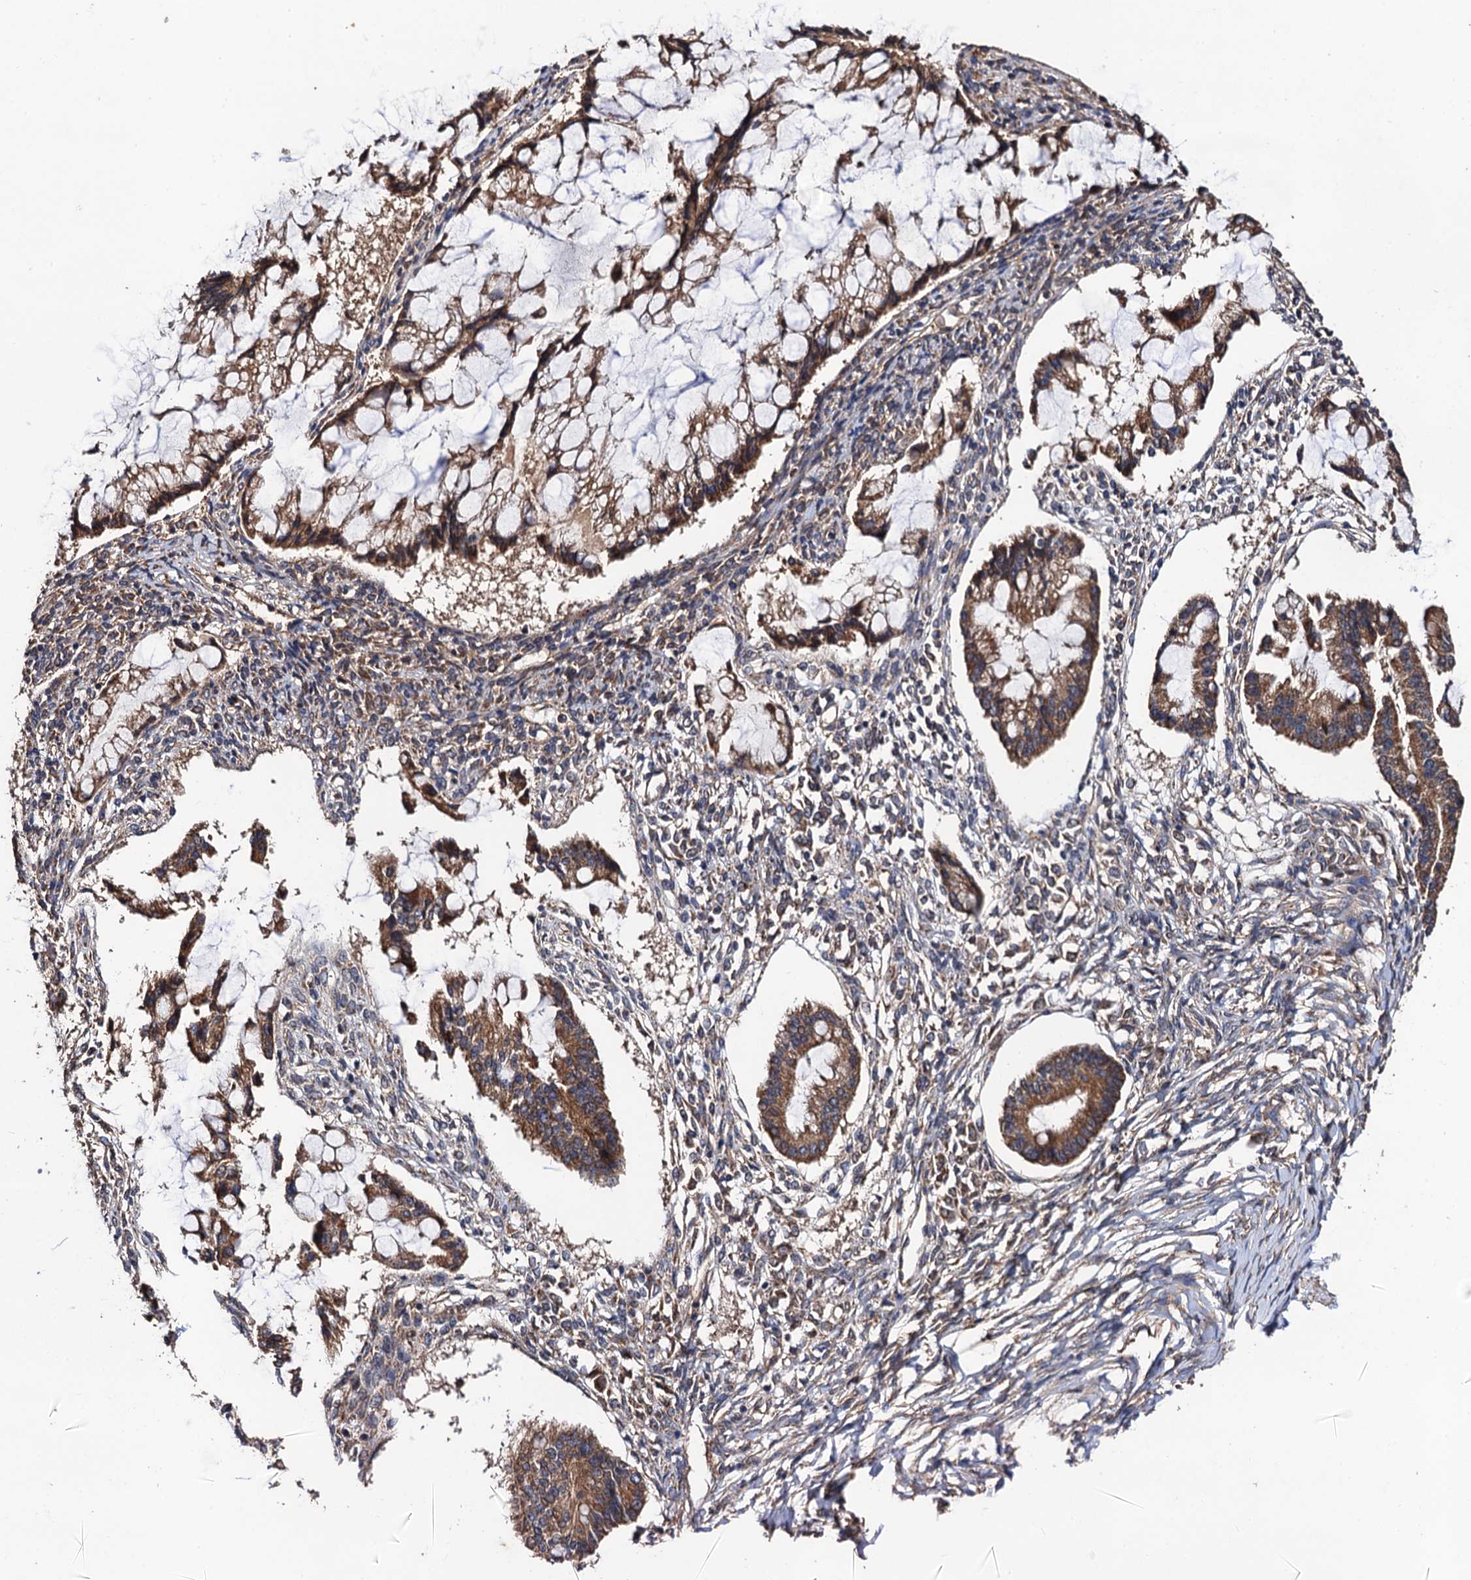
{"staining": {"intensity": "moderate", "quantity": ">75%", "location": "cytoplasmic/membranous"}, "tissue": "ovarian cancer", "cell_type": "Tumor cells", "image_type": "cancer", "snomed": [{"axis": "morphology", "description": "Cystadenocarcinoma, mucinous, NOS"}, {"axis": "topography", "description": "Ovary"}], "caption": "Moderate cytoplasmic/membranous protein expression is present in approximately >75% of tumor cells in mucinous cystadenocarcinoma (ovarian).", "gene": "MIER2", "patient": {"sex": "female", "age": 73}}